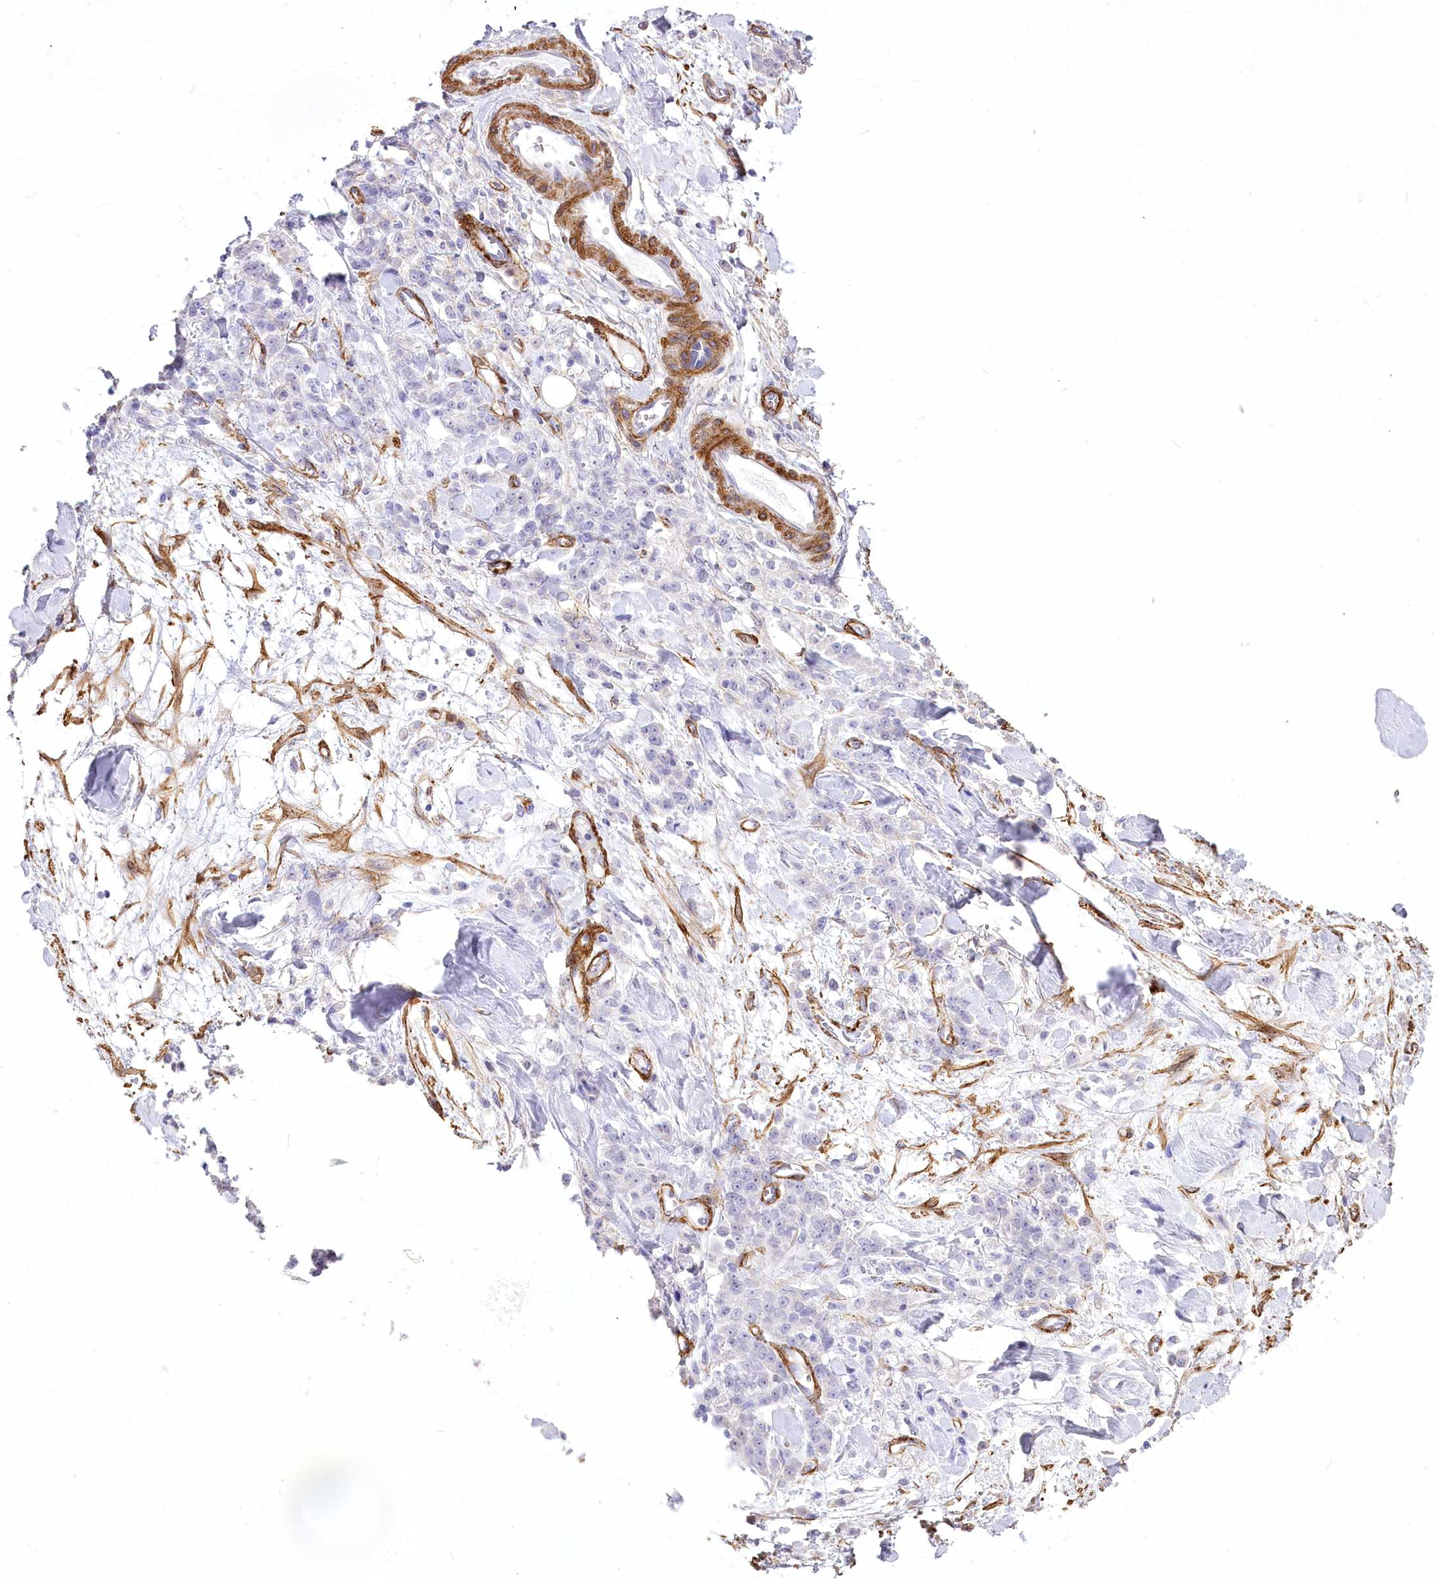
{"staining": {"intensity": "negative", "quantity": "none", "location": "none"}, "tissue": "stomach cancer", "cell_type": "Tumor cells", "image_type": "cancer", "snomed": [{"axis": "morphology", "description": "Normal tissue, NOS"}, {"axis": "morphology", "description": "Adenocarcinoma, NOS"}, {"axis": "topography", "description": "Stomach"}], "caption": "This is a photomicrograph of immunohistochemistry (IHC) staining of adenocarcinoma (stomach), which shows no staining in tumor cells. Brightfield microscopy of IHC stained with DAB (3,3'-diaminobenzidine) (brown) and hematoxylin (blue), captured at high magnification.", "gene": "SYNPO2", "patient": {"sex": "male", "age": 82}}